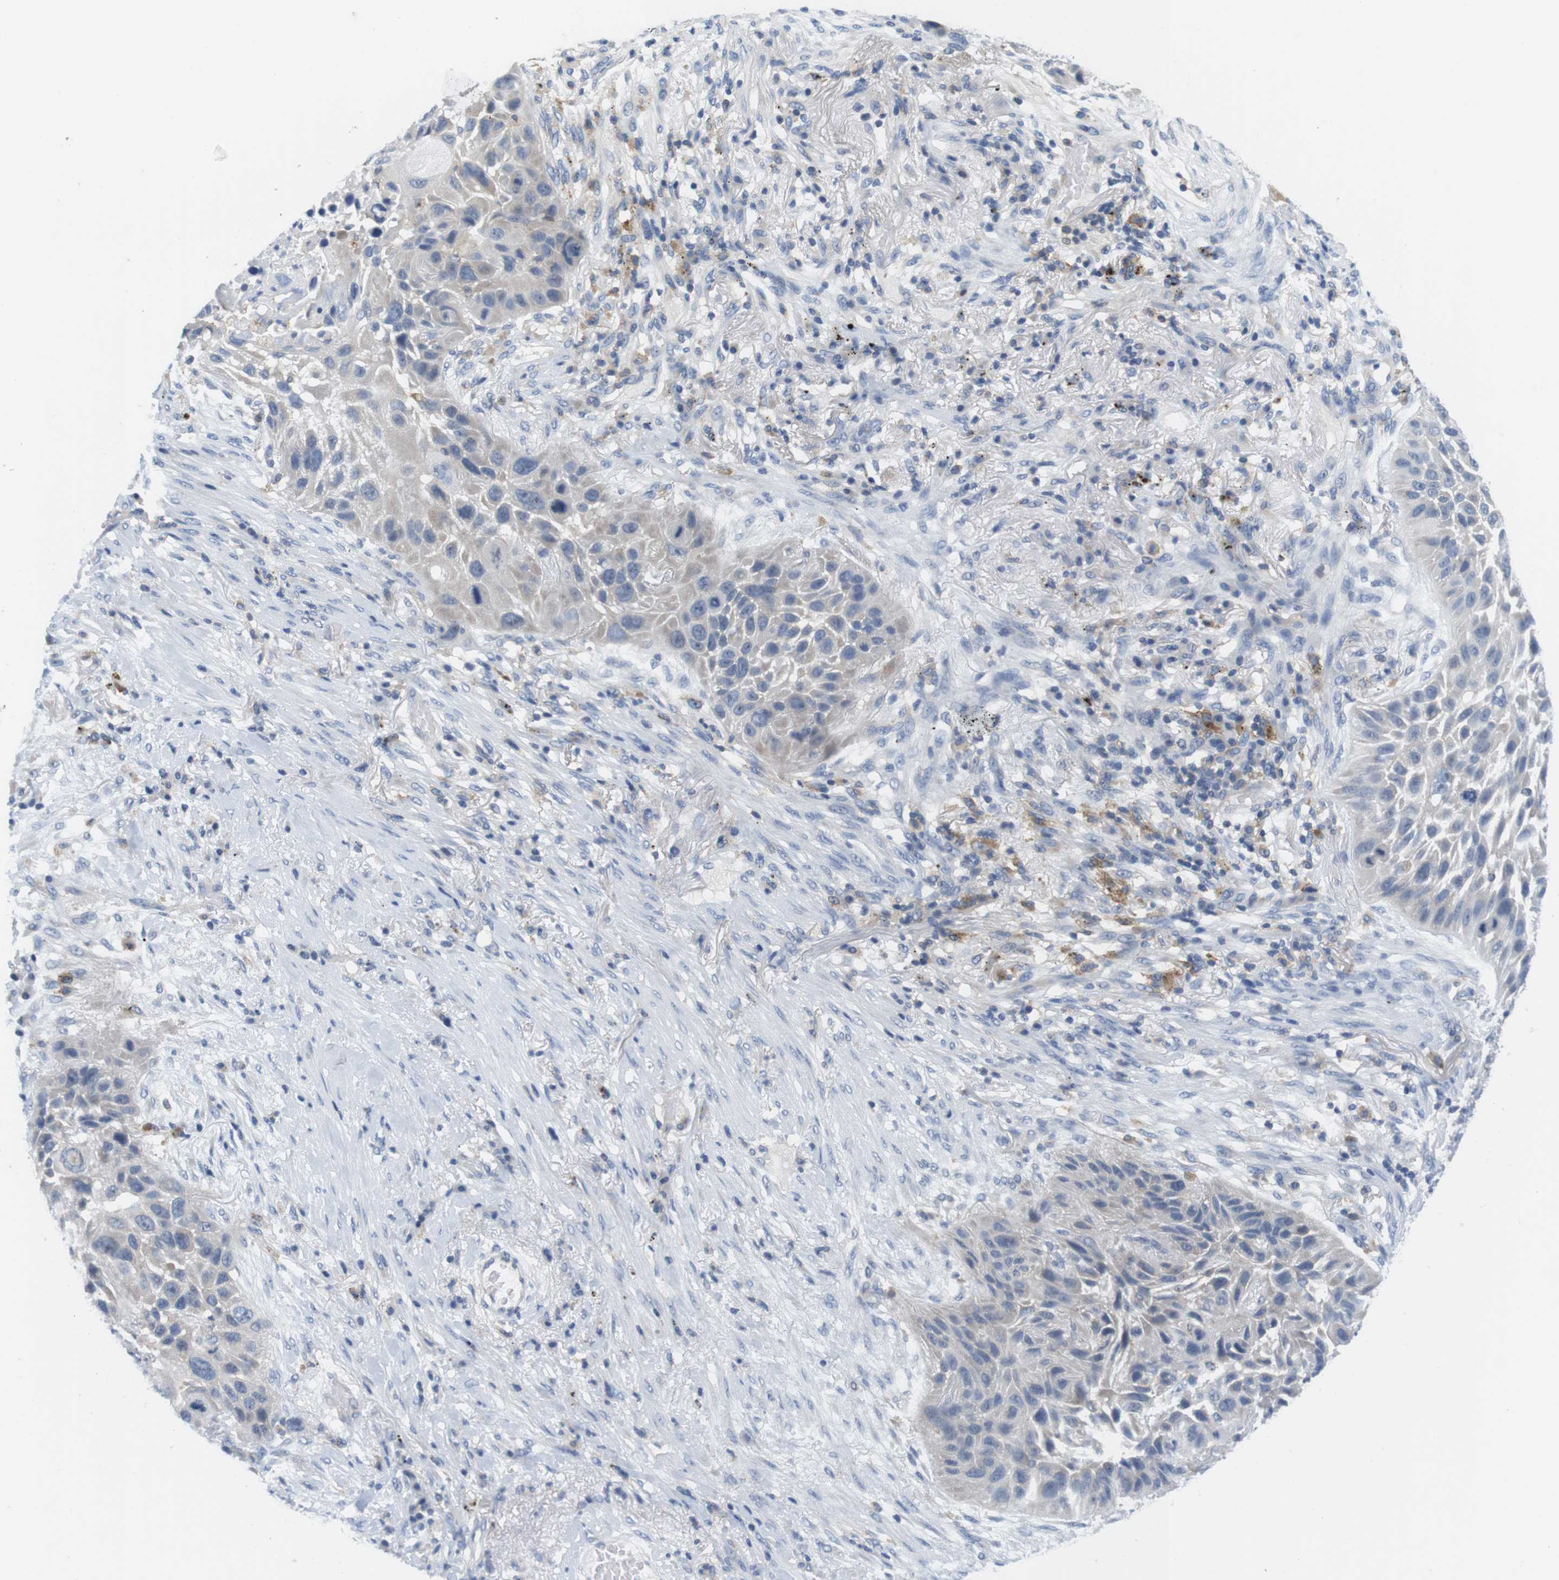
{"staining": {"intensity": "negative", "quantity": "none", "location": "none"}, "tissue": "lung cancer", "cell_type": "Tumor cells", "image_type": "cancer", "snomed": [{"axis": "morphology", "description": "Squamous cell carcinoma, NOS"}, {"axis": "topography", "description": "Lung"}], "caption": "Immunohistochemistry (IHC) micrograph of squamous cell carcinoma (lung) stained for a protein (brown), which exhibits no staining in tumor cells.", "gene": "CNGA2", "patient": {"sex": "male", "age": 57}}